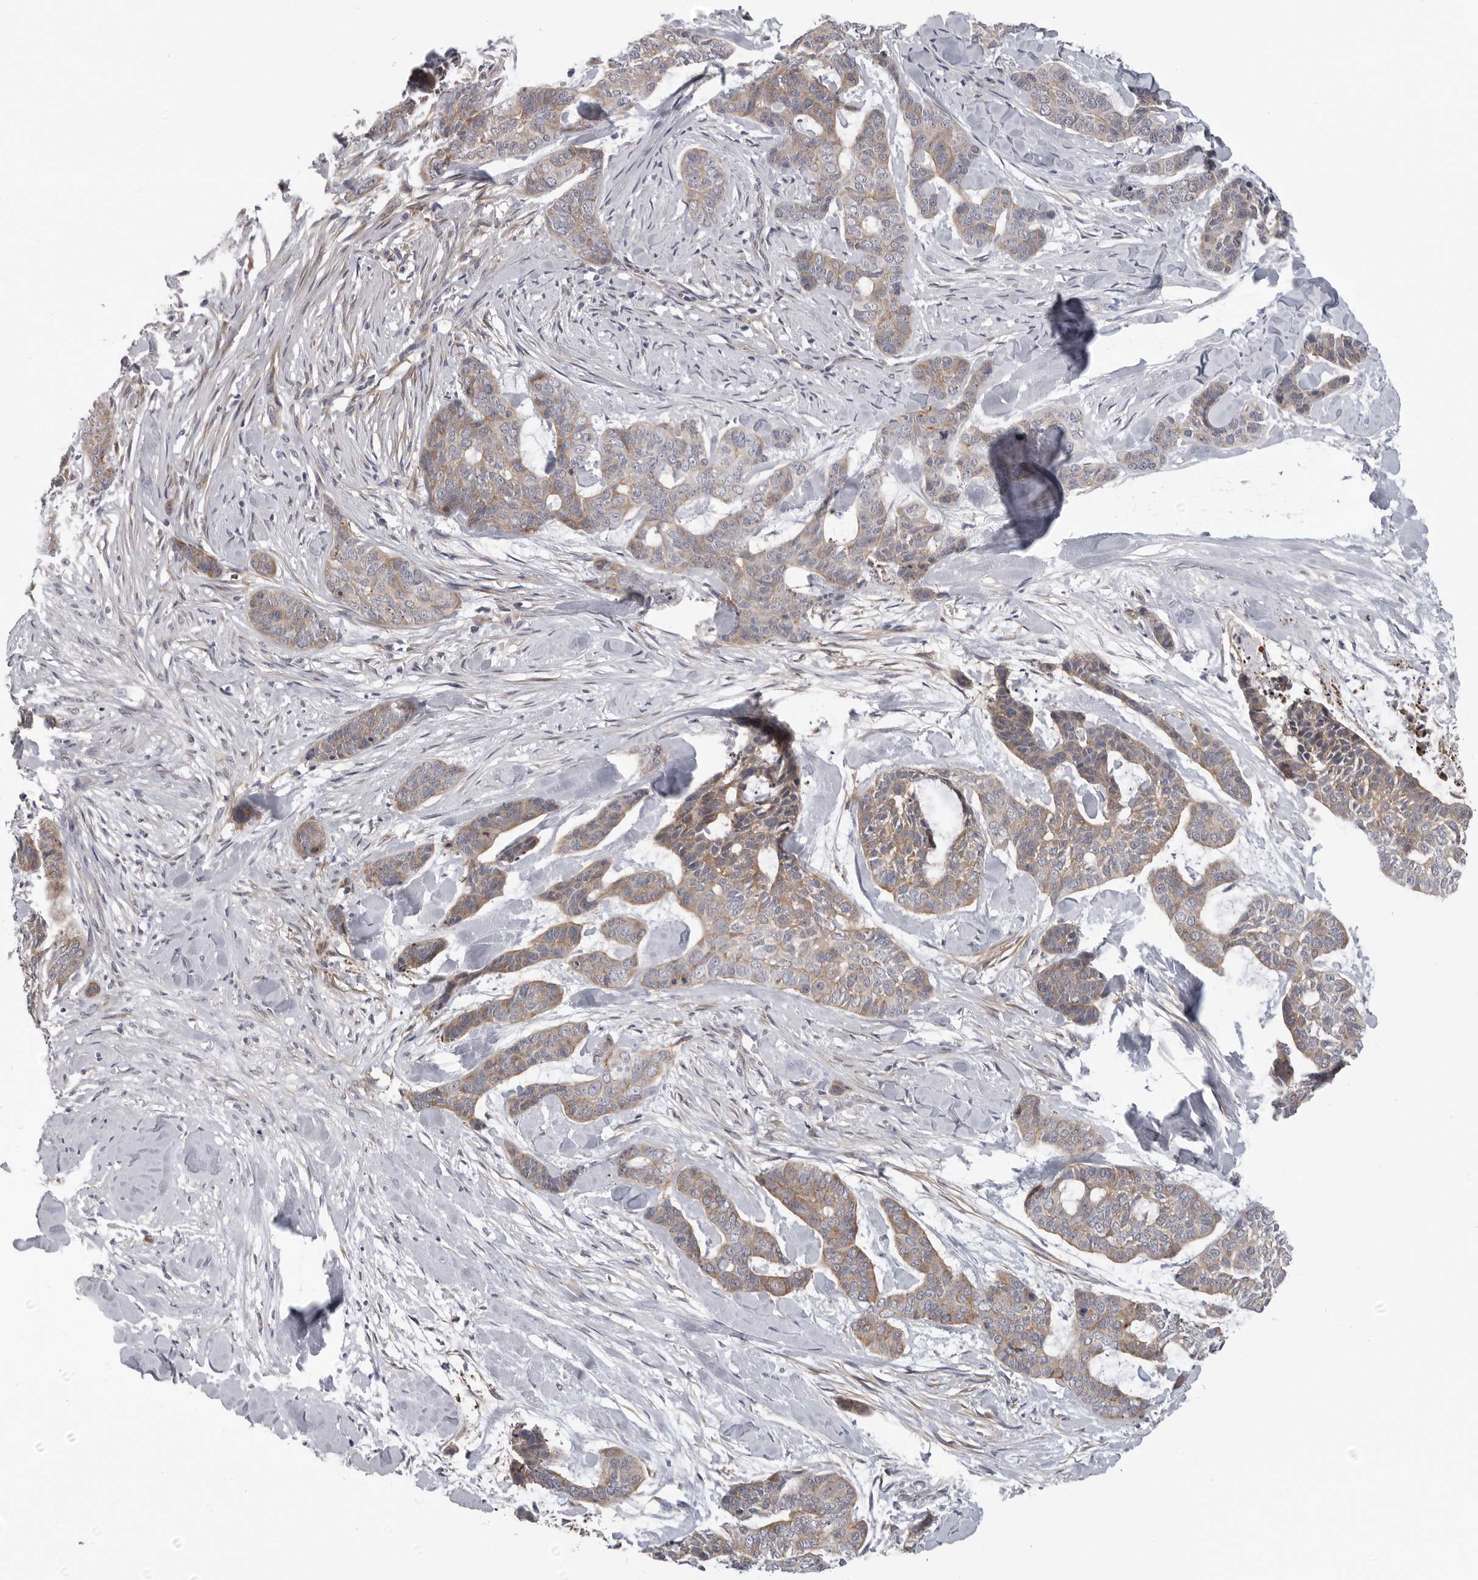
{"staining": {"intensity": "weak", "quantity": ">75%", "location": "cytoplasmic/membranous"}, "tissue": "skin cancer", "cell_type": "Tumor cells", "image_type": "cancer", "snomed": [{"axis": "morphology", "description": "Basal cell carcinoma"}, {"axis": "topography", "description": "Skin"}], "caption": "Weak cytoplasmic/membranous positivity for a protein is appreciated in approximately >75% of tumor cells of skin cancer (basal cell carcinoma) using immunohistochemistry.", "gene": "SCP2", "patient": {"sex": "female", "age": 64}}